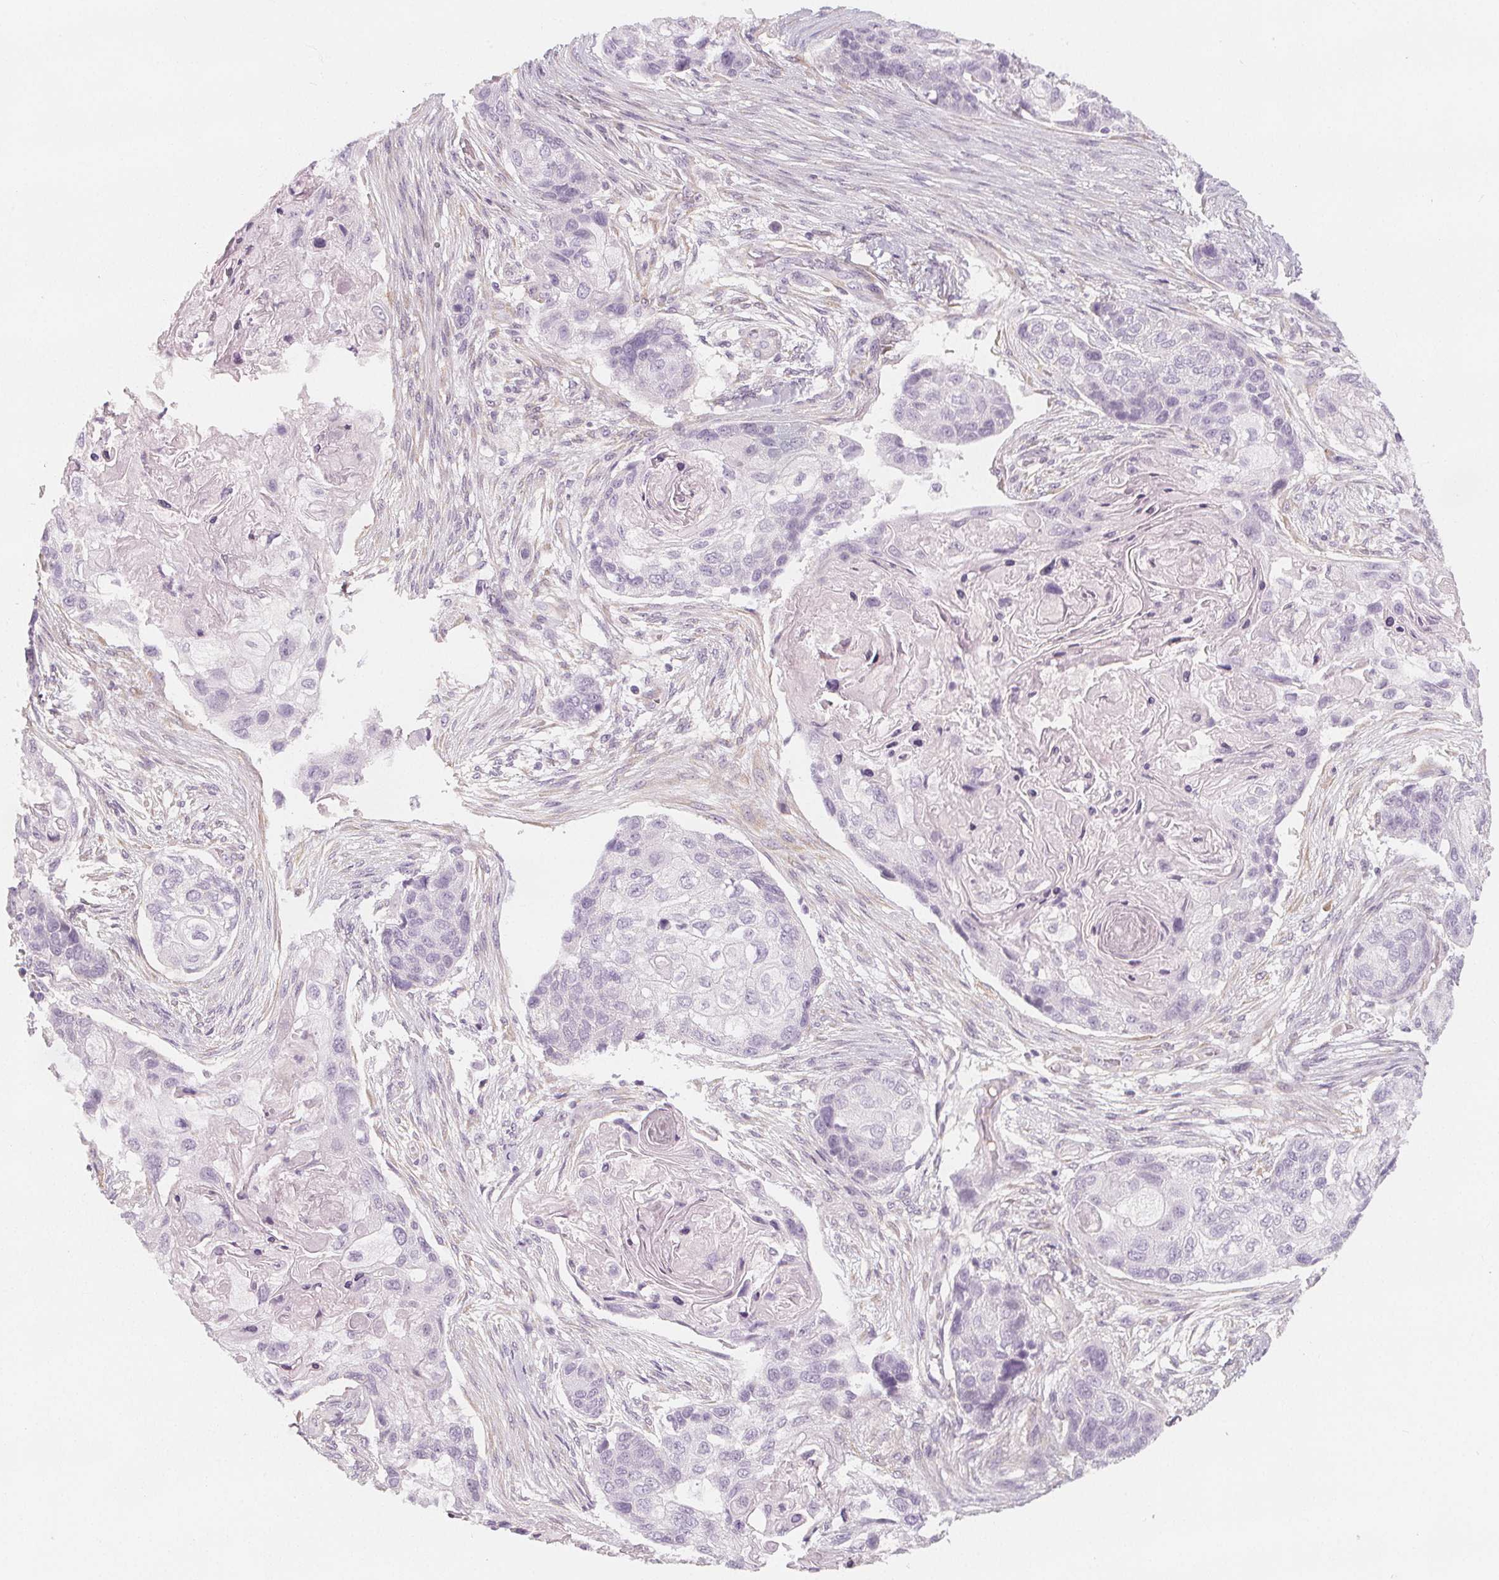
{"staining": {"intensity": "negative", "quantity": "none", "location": "none"}, "tissue": "lung cancer", "cell_type": "Tumor cells", "image_type": "cancer", "snomed": [{"axis": "morphology", "description": "Squamous cell carcinoma, NOS"}, {"axis": "topography", "description": "Lung"}], "caption": "Lung cancer stained for a protein using IHC displays no positivity tumor cells.", "gene": "MAP1A", "patient": {"sex": "male", "age": 69}}